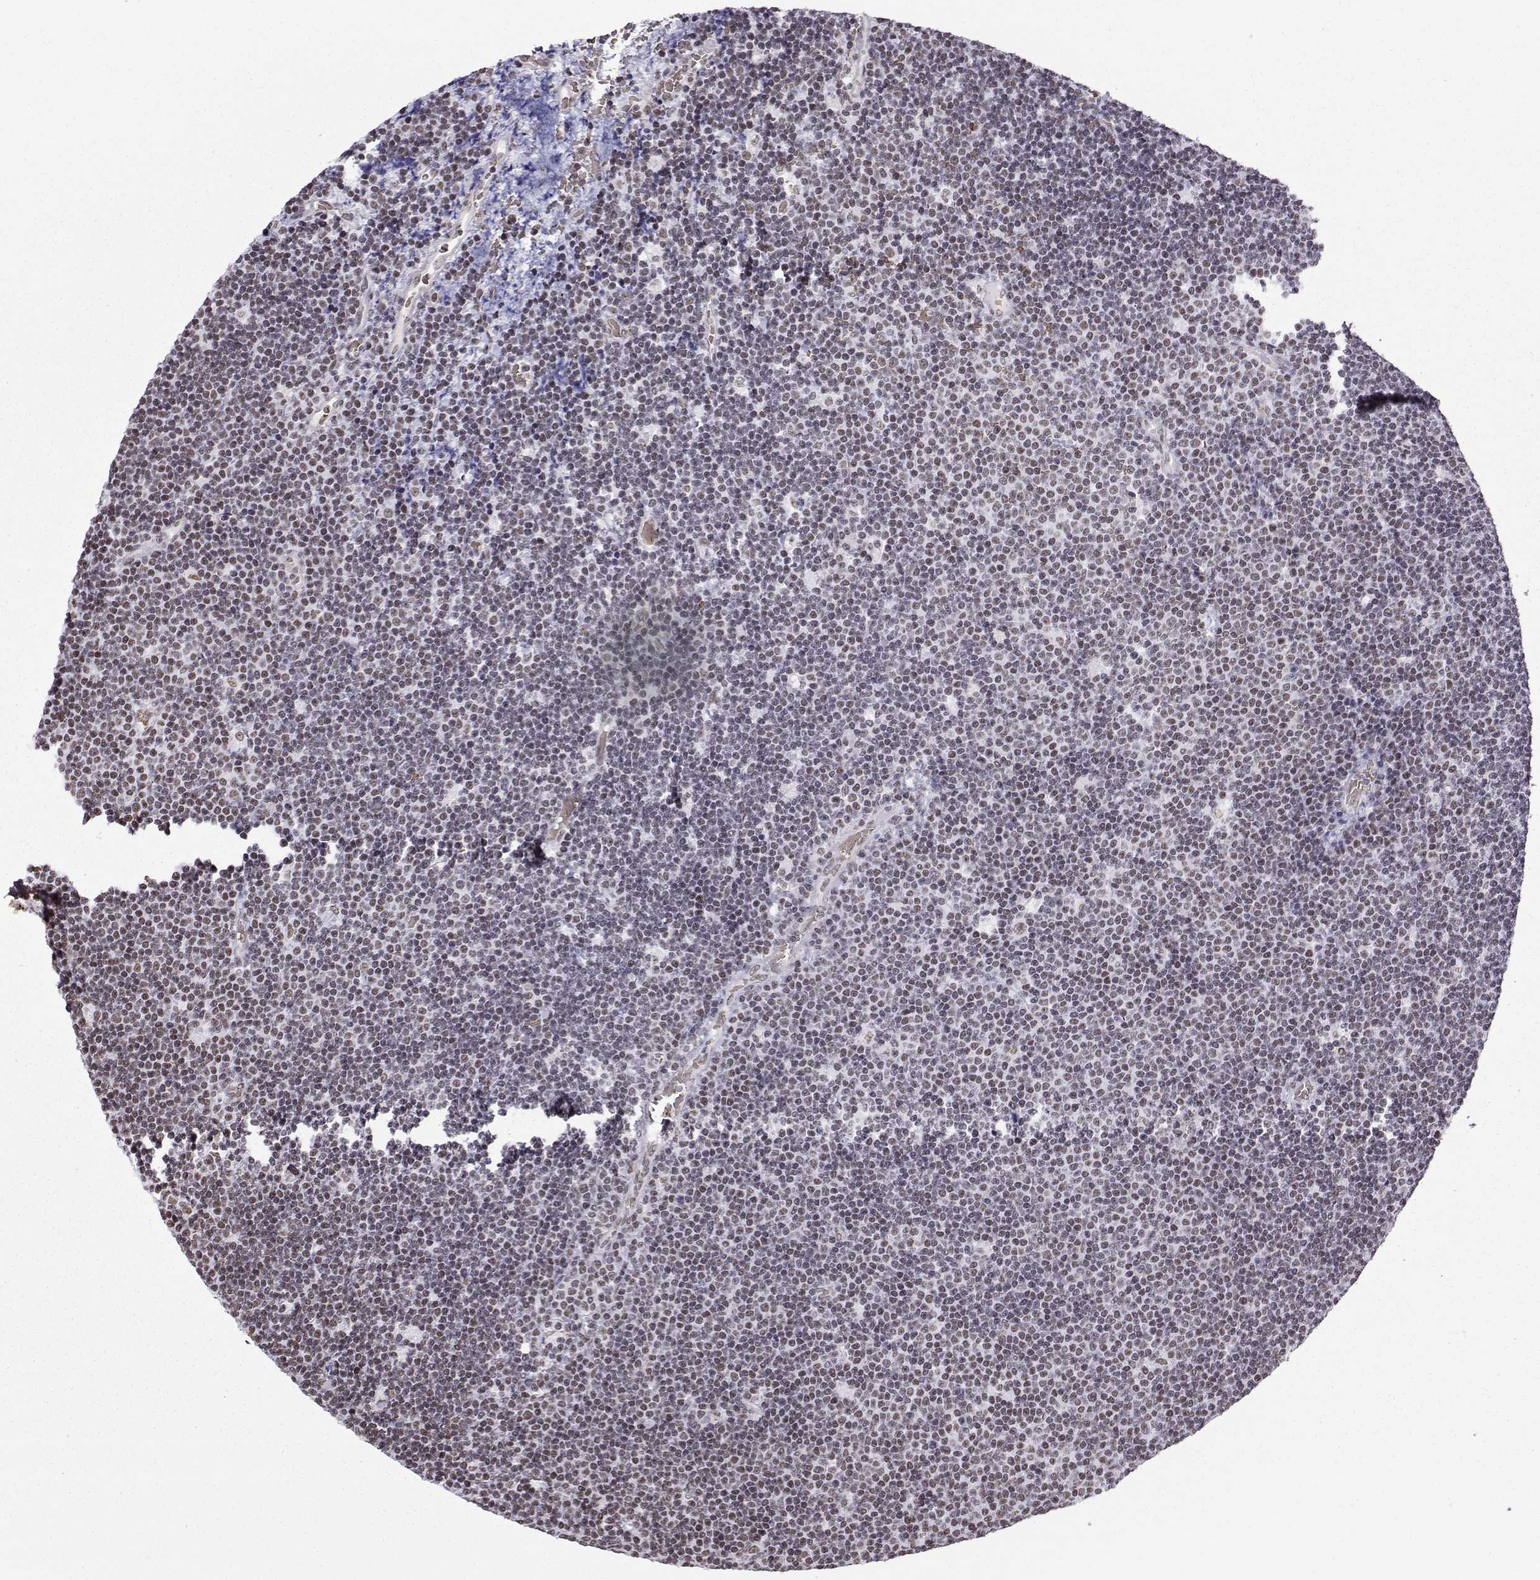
{"staining": {"intensity": "weak", "quantity": ">75%", "location": "nuclear"}, "tissue": "lymphoma", "cell_type": "Tumor cells", "image_type": "cancer", "snomed": [{"axis": "morphology", "description": "Malignant lymphoma, non-Hodgkin's type, Low grade"}, {"axis": "topography", "description": "Brain"}], "caption": "IHC staining of lymphoma, which reveals low levels of weak nuclear staining in about >75% of tumor cells indicating weak nuclear protein expression. The staining was performed using DAB (brown) for protein detection and nuclei were counterstained in hematoxylin (blue).", "gene": "CCNK", "patient": {"sex": "female", "age": 66}}